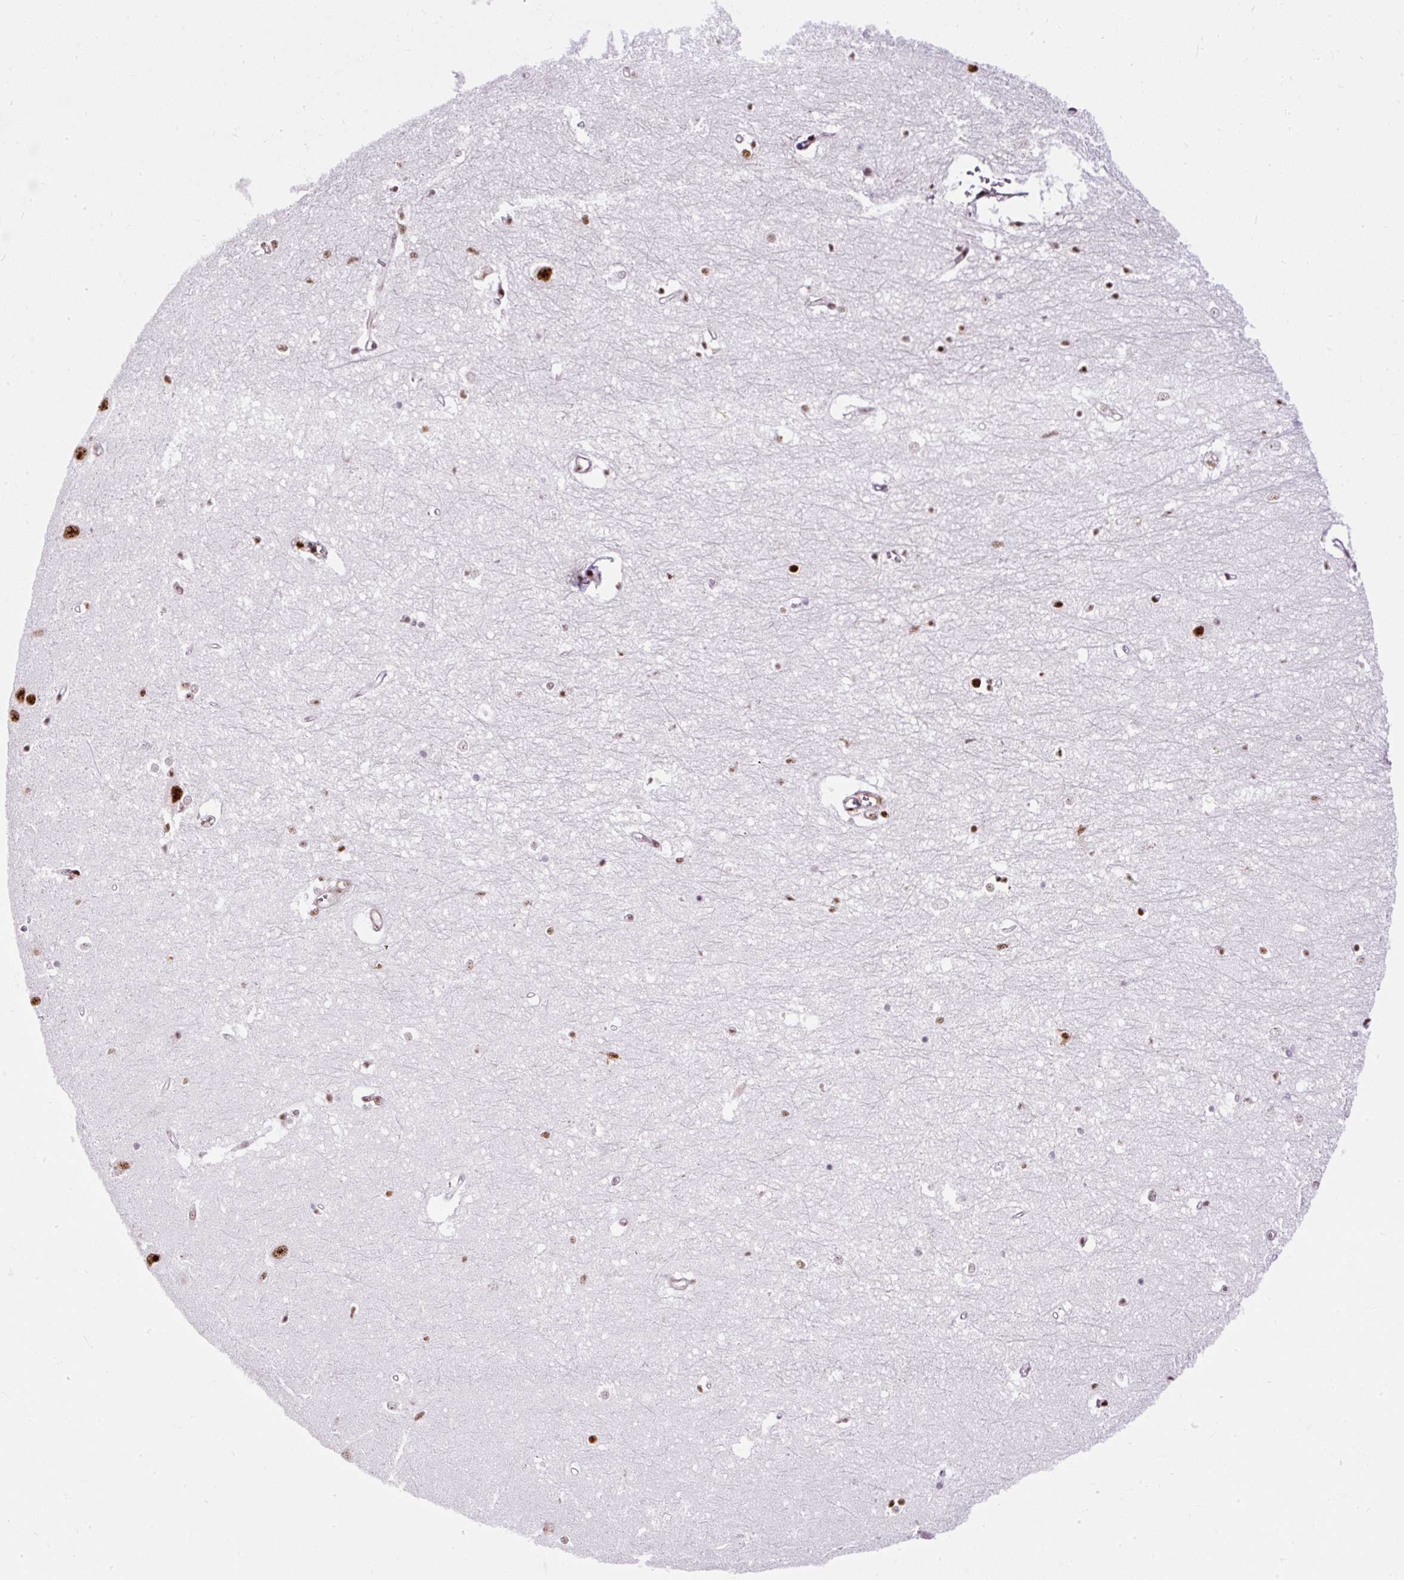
{"staining": {"intensity": "moderate", "quantity": "<25%", "location": "nuclear"}, "tissue": "hippocampus", "cell_type": "Glial cells", "image_type": "normal", "snomed": [{"axis": "morphology", "description": "Normal tissue, NOS"}, {"axis": "topography", "description": "Hippocampus"}], "caption": "Protein staining of benign hippocampus shows moderate nuclear expression in approximately <25% of glial cells. (Stains: DAB (3,3'-diaminobenzidine) in brown, nuclei in blue, Microscopy: brightfield microscopy at high magnification).", "gene": "FMC1", "patient": {"sex": "female", "age": 64}}